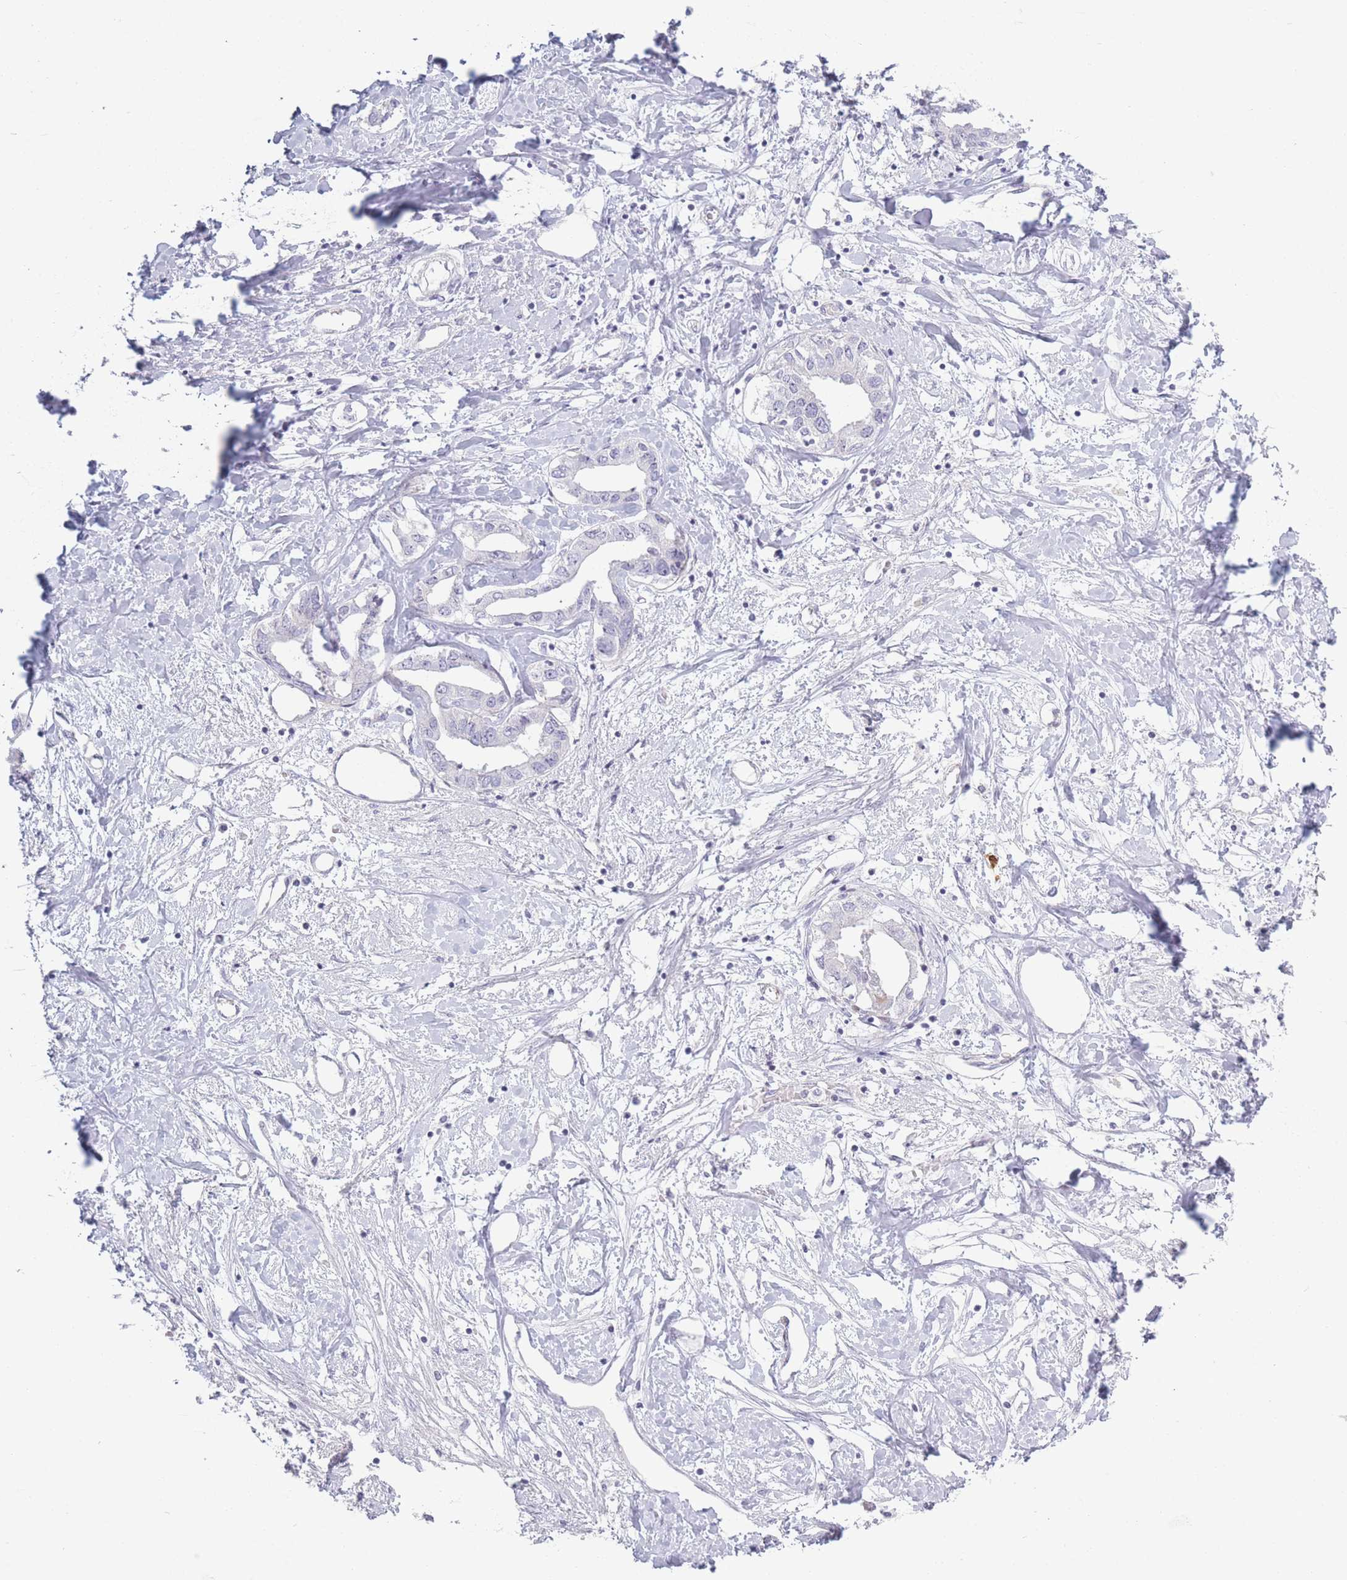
{"staining": {"intensity": "negative", "quantity": "none", "location": "none"}, "tissue": "liver cancer", "cell_type": "Tumor cells", "image_type": "cancer", "snomed": [{"axis": "morphology", "description": "Cholangiocarcinoma"}, {"axis": "topography", "description": "Liver"}], "caption": "A histopathology image of human liver cancer is negative for staining in tumor cells.", "gene": "PLEKHG2", "patient": {"sex": "male", "age": 59}}